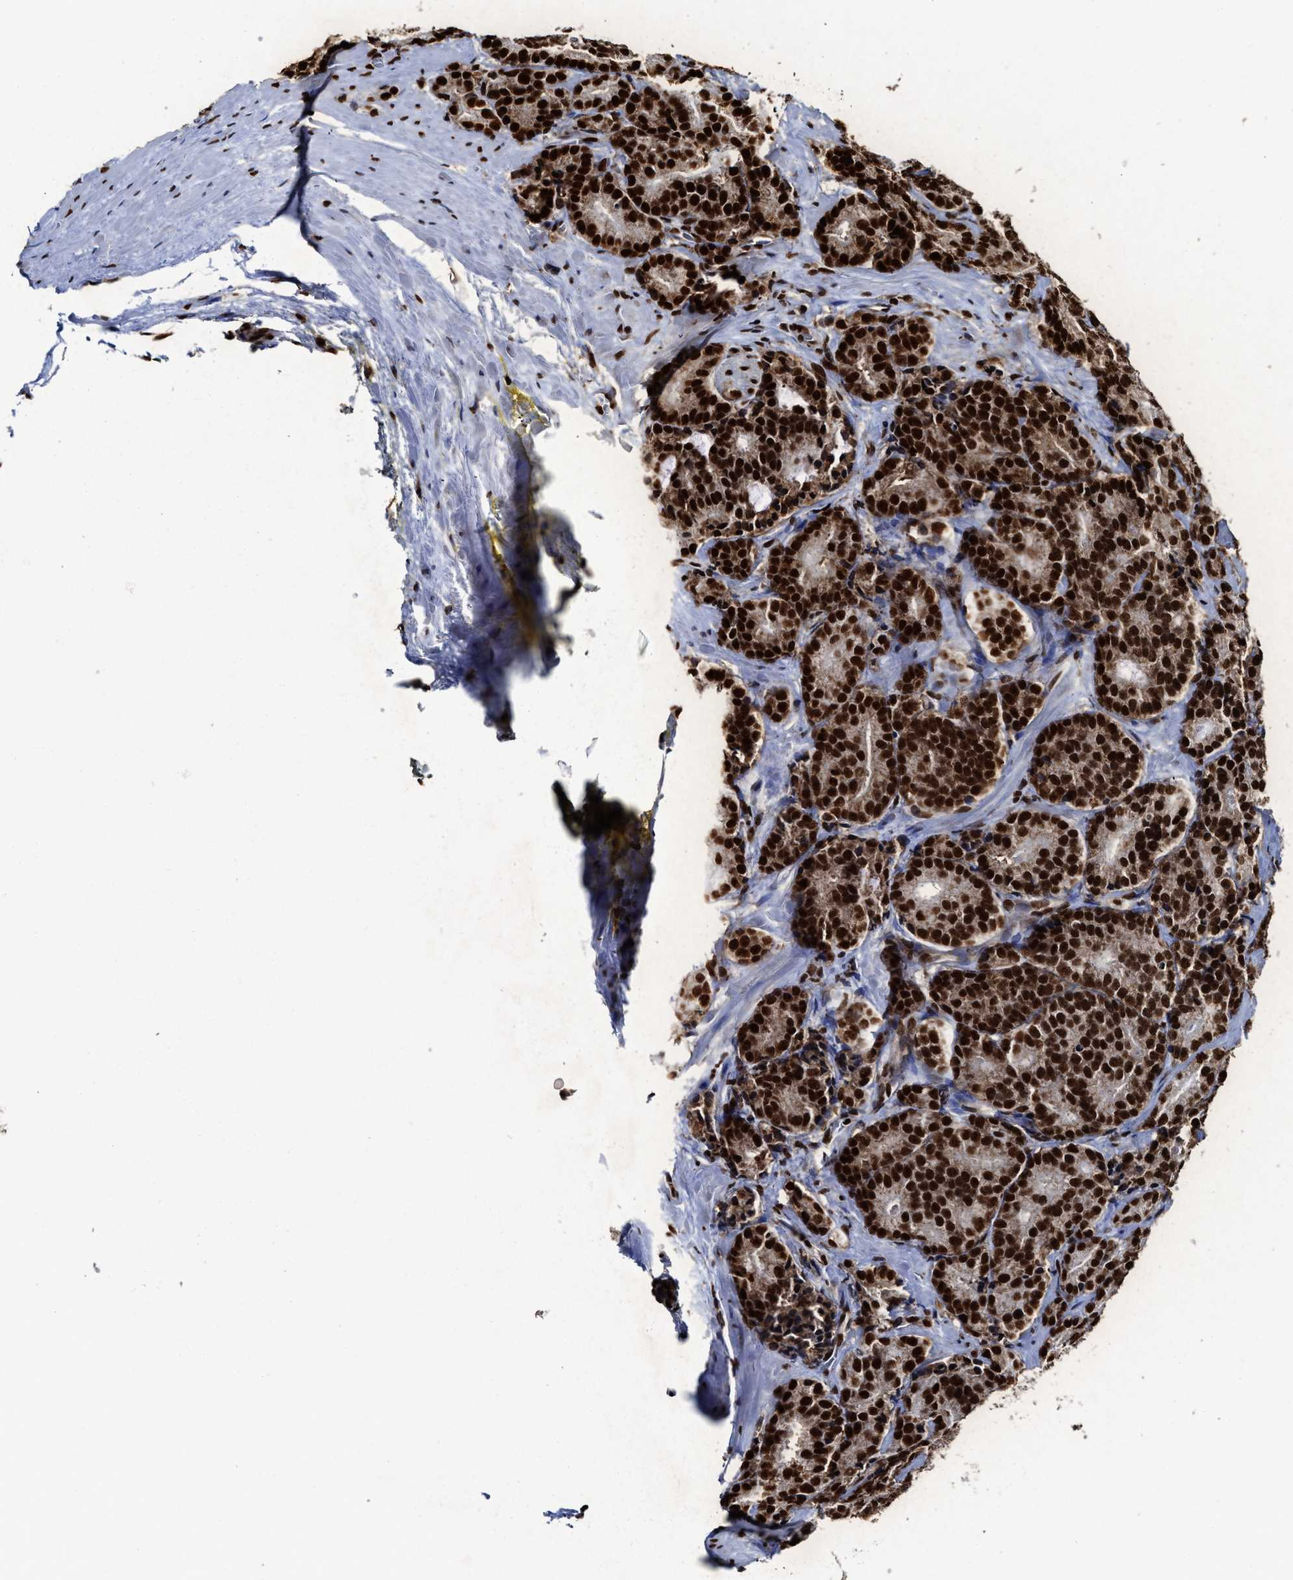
{"staining": {"intensity": "strong", "quantity": ">75%", "location": "cytoplasmic/membranous,nuclear"}, "tissue": "prostate cancer", "cell_type": "Tumor cells", "image_type": "cancer", "snomed": [{"axis": "morphology", "description": "Adenocarcinoma, High grade"}, {"axis": "topography", "description": "Prostate"}], "caption": "Tumor cells reveal strong cytoplasmic/membranous and nuclear expression in about >75% of cells in prostate cancer. (DAB = brown stain, brightfield microscopy at high magnification).", "gene": "ALYREF", "patient": {"sex": "male", "age": 61}}